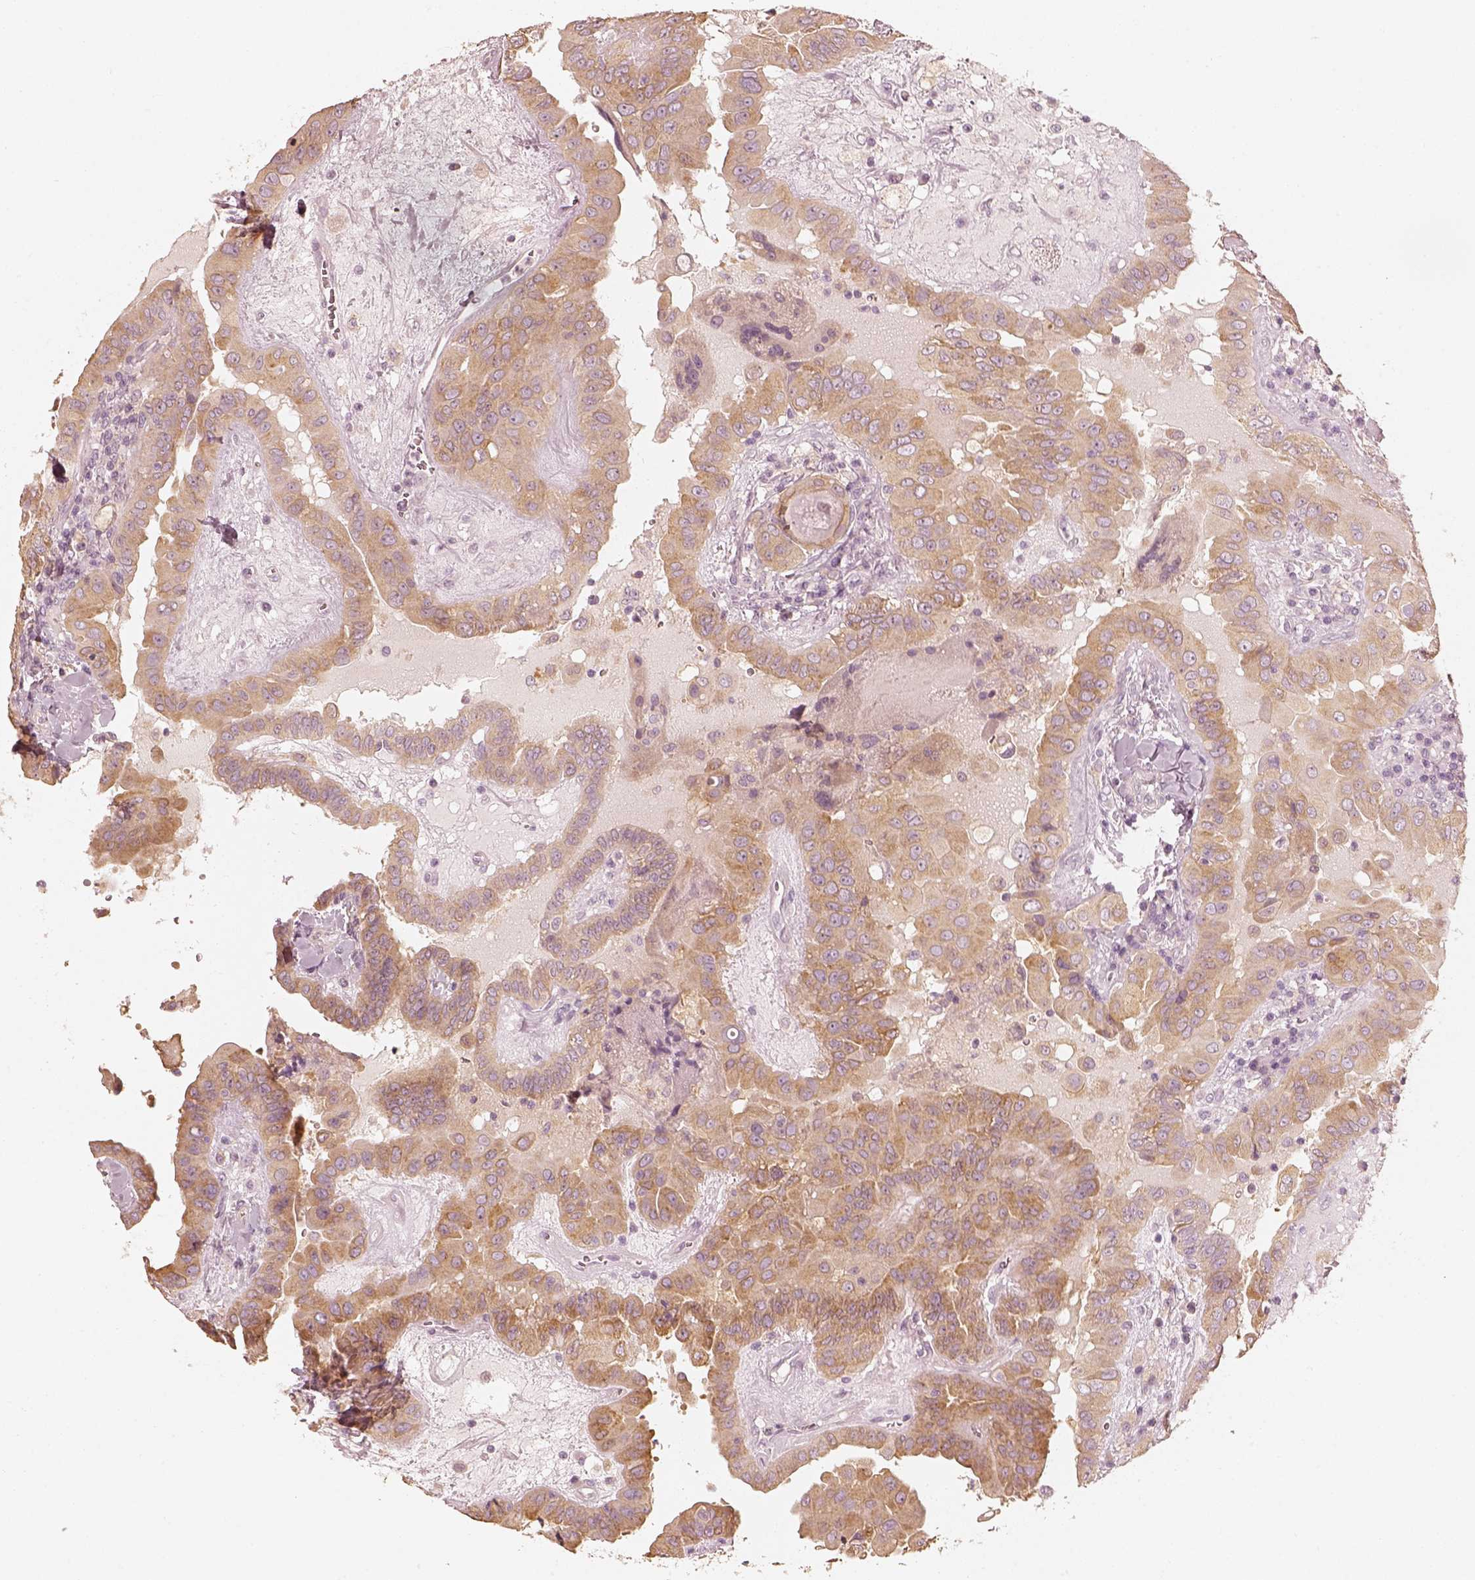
{"staining": {"intensity": "weak", "quantity": ">75%", "location": "cytoplasmic/membranous"}, "tissue": "thyroid cancer", "cell_type": "Tumor cells", "image_type": "cancer", "snomed": [{"axis": "morphology", "description": "Papillary adenocarcinoma, NOS"}, {"axis": "topography", "description": "Thyroid gland"}], "caption": "Immunohistochemical staining of human thyroid papillary adenocarcinoma displays low levels of weak cytoplasmic/membranous staining in approximately >75% of tumor cells.", "gene": "FMNL2", "patient": {"sex": "female", "age": 37}}